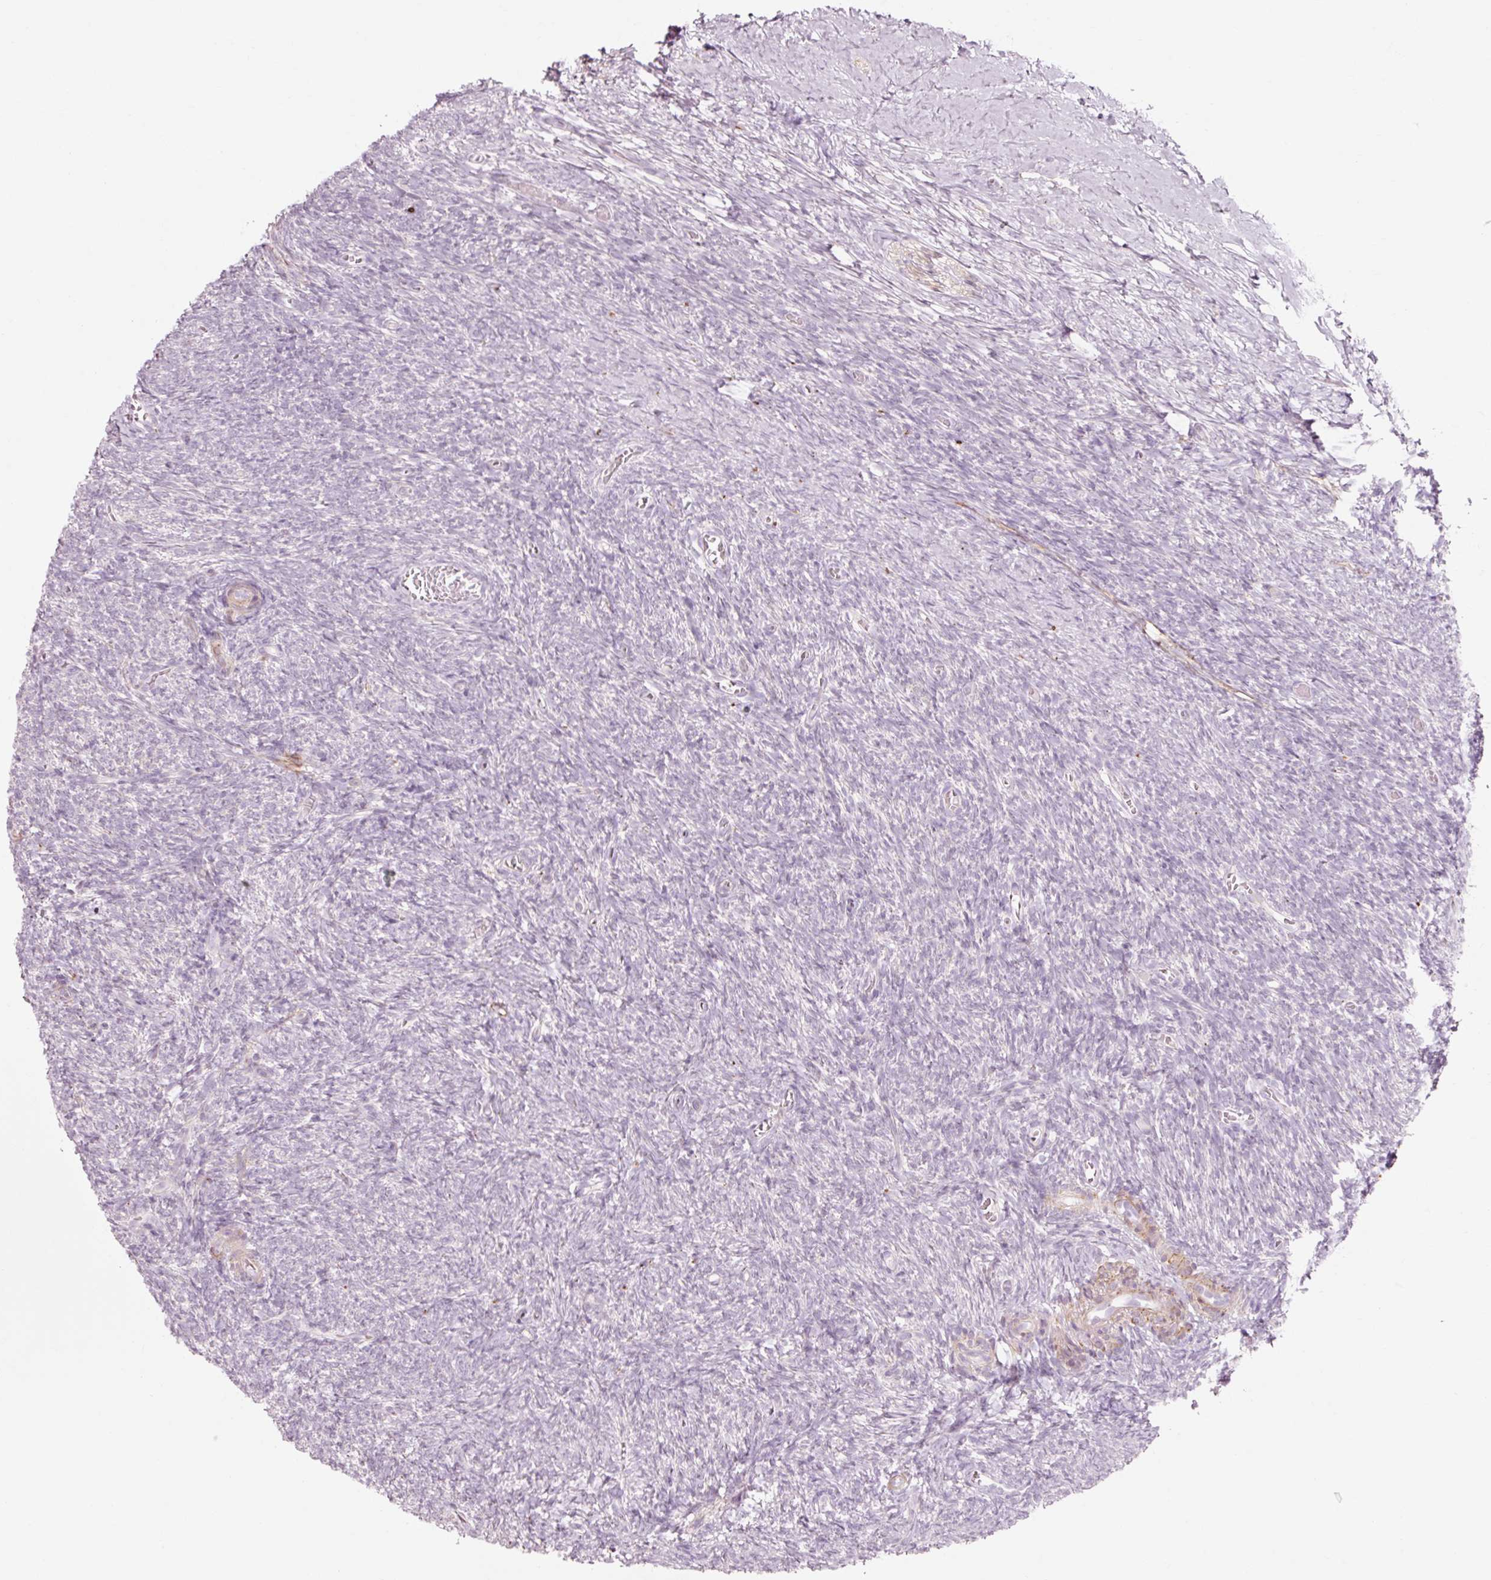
{"staining": {"intensity": "negative", "quantity": "none", "location": "none"}, "tissue": "ovary", "cell_type": "Follicle cells", "image_type": "normal", "snomed": [{"axis": "morphology", "description": "Normal tissue, NOS"}, {"axis": "topography", "description": "Ovary"}], "caption": "DAB immunohistochemical staining of benign human ovary reveals no significant staining in follicle cells. Brightfield microscopy of IHC stained with DAB (3,3'-diaminobenzidine) (brown) and hematoxylin (blue), captured at high magnification.", "gene": "TRIM73", "patient": {"sex": "female", "age": 39}}